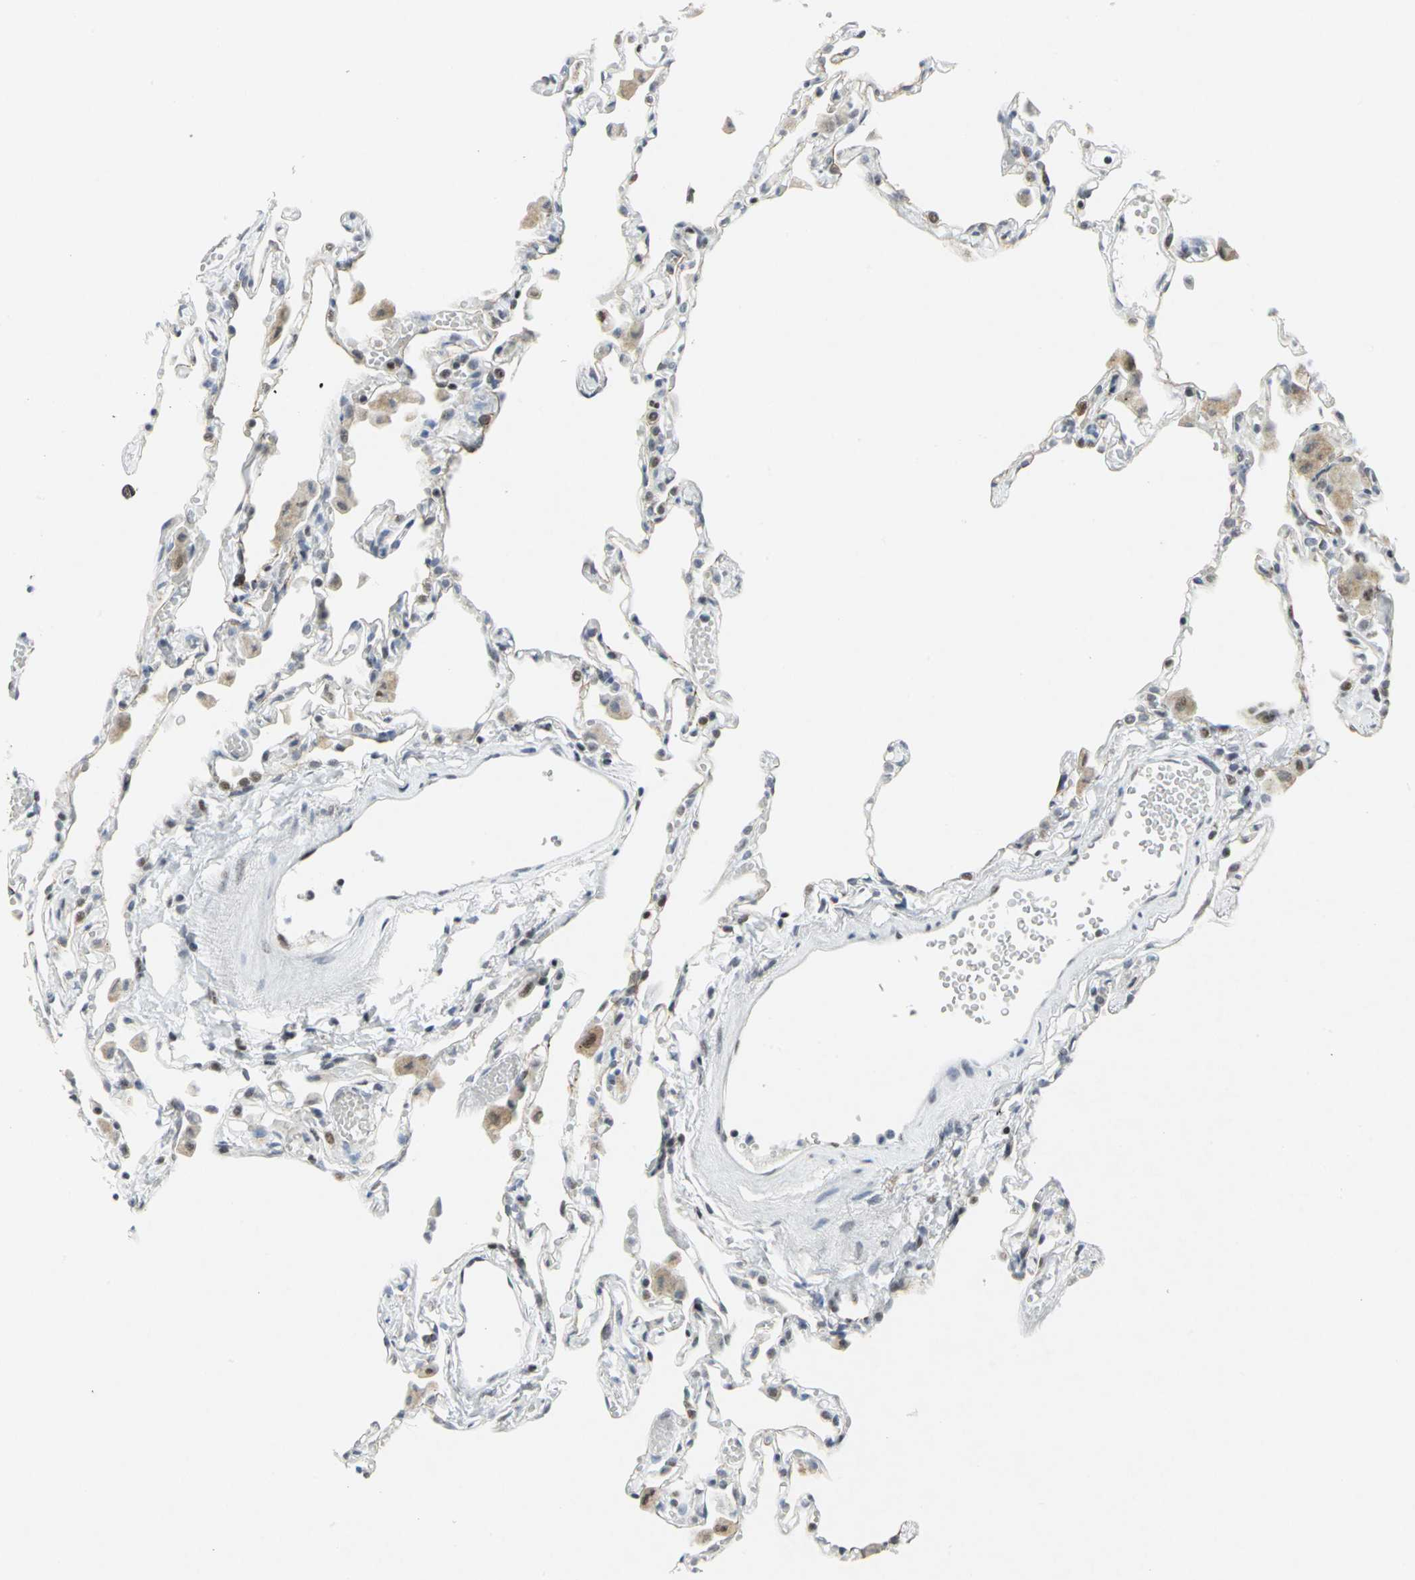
{"staining": {"intensity": "weak", "quantity": "<25%", "location": "nuclear"}, "tissue": "lung", "cell_type": "Alveolar cells", "image_type": "normal", "snomed": [{"axis": "morphology", "description": "Normal tissue, NOS"}, {"axis": "topography", "description": "Lung"}], "caption": "This is a micrograph of immunohistochemistry (IHC) staining of unremarkable lung, which shows no staining in alveolar cells.", "gene": "RPA1", "patient": {"sex": "female", "age": 49}}